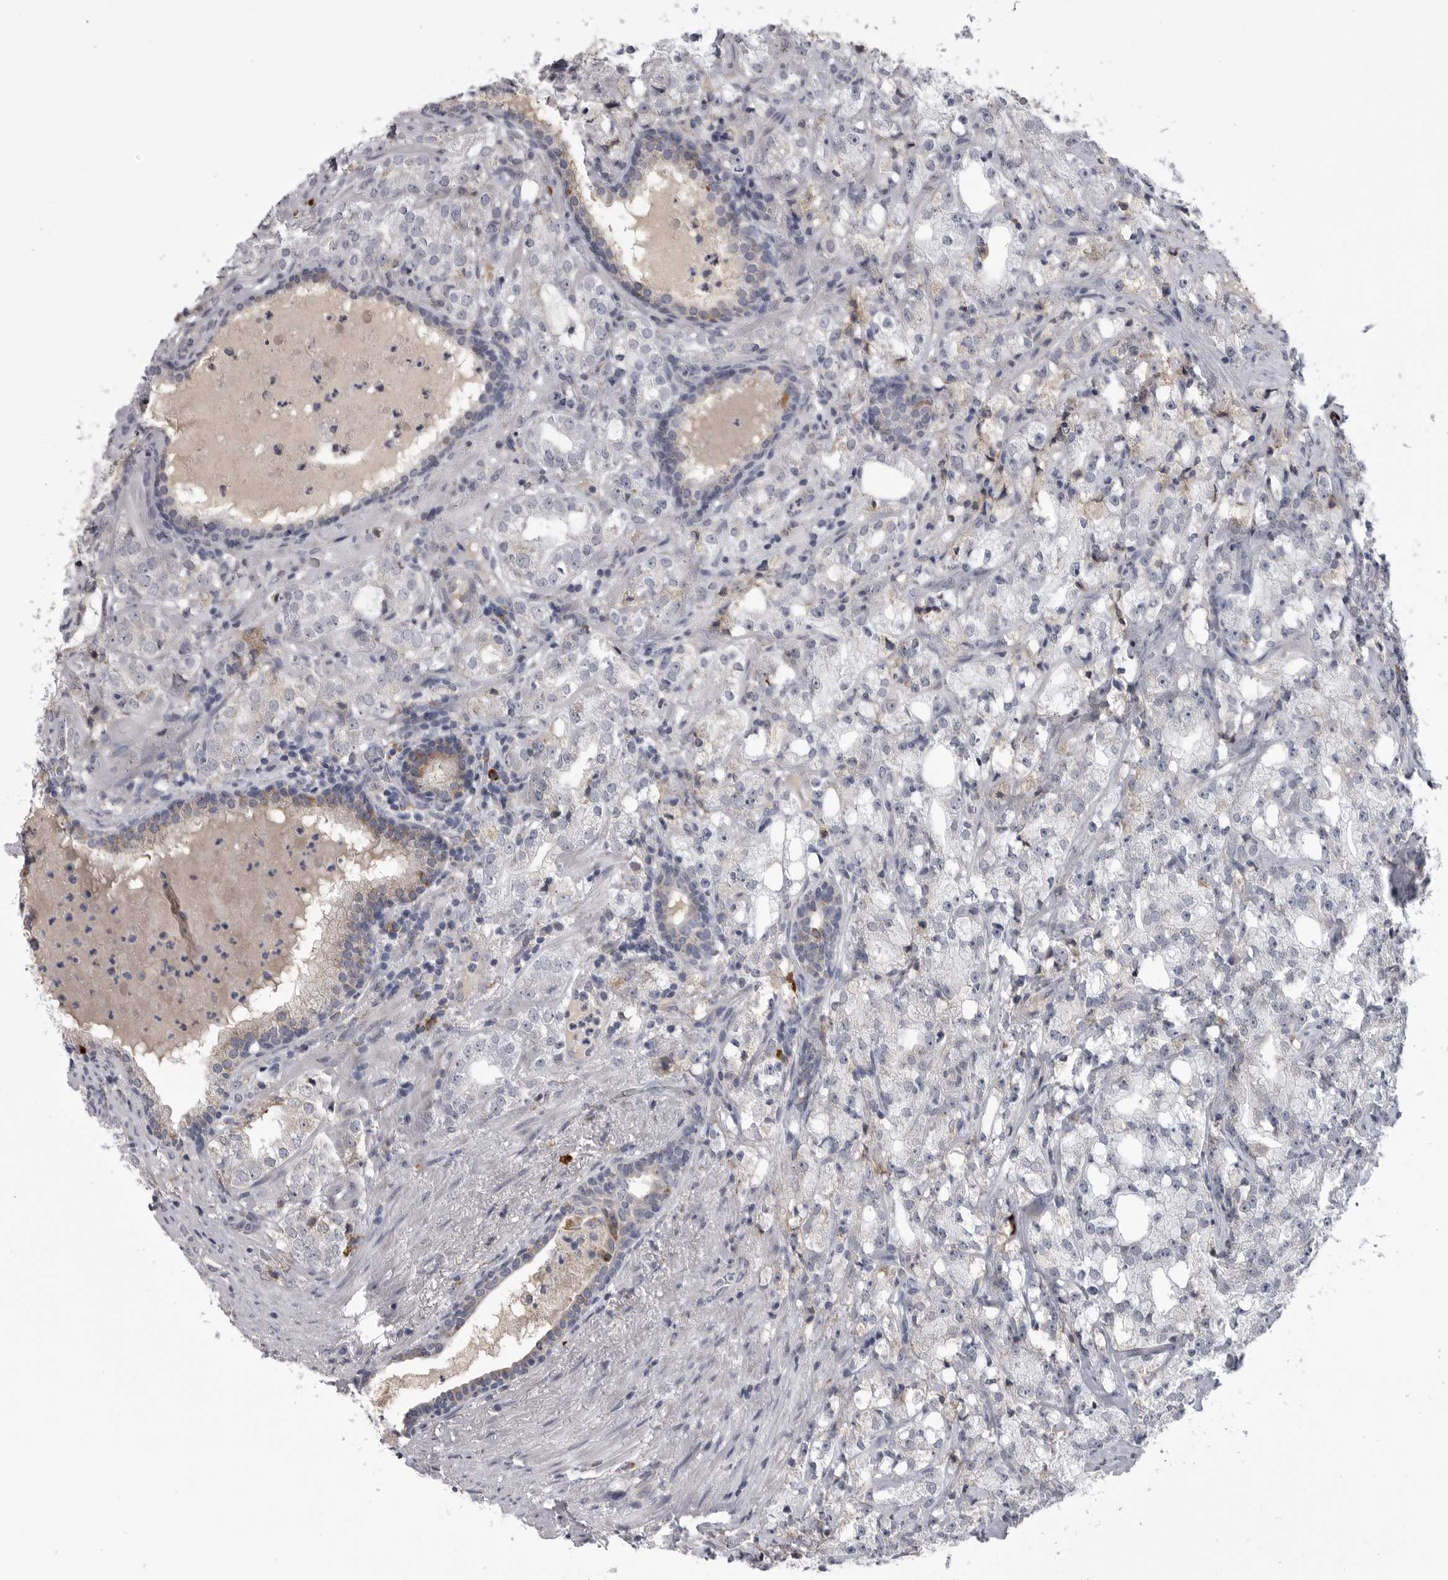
{"staining": {"intensity": "negative", "quantity": "none", "location": "none"}, "tissue": "prostate cancer", "cell_type": "Tumor cells", "image_type": "cancer", "snomed": [{"axis": "morphology", "description": "Adenocarcinoma, High grade"}, {"axis": "topography", "description": "Prostate"}], "caption": "This histopathology image is of adenocarcinoma (high-grade) (prostate) stained with immunohistochemistry to label a protein in brown with the nuclei are counter-stained blue. There is no positivity in tumor cells.", "gene": "FKBP2", "patient": {"sex": "male", "age": 64}}